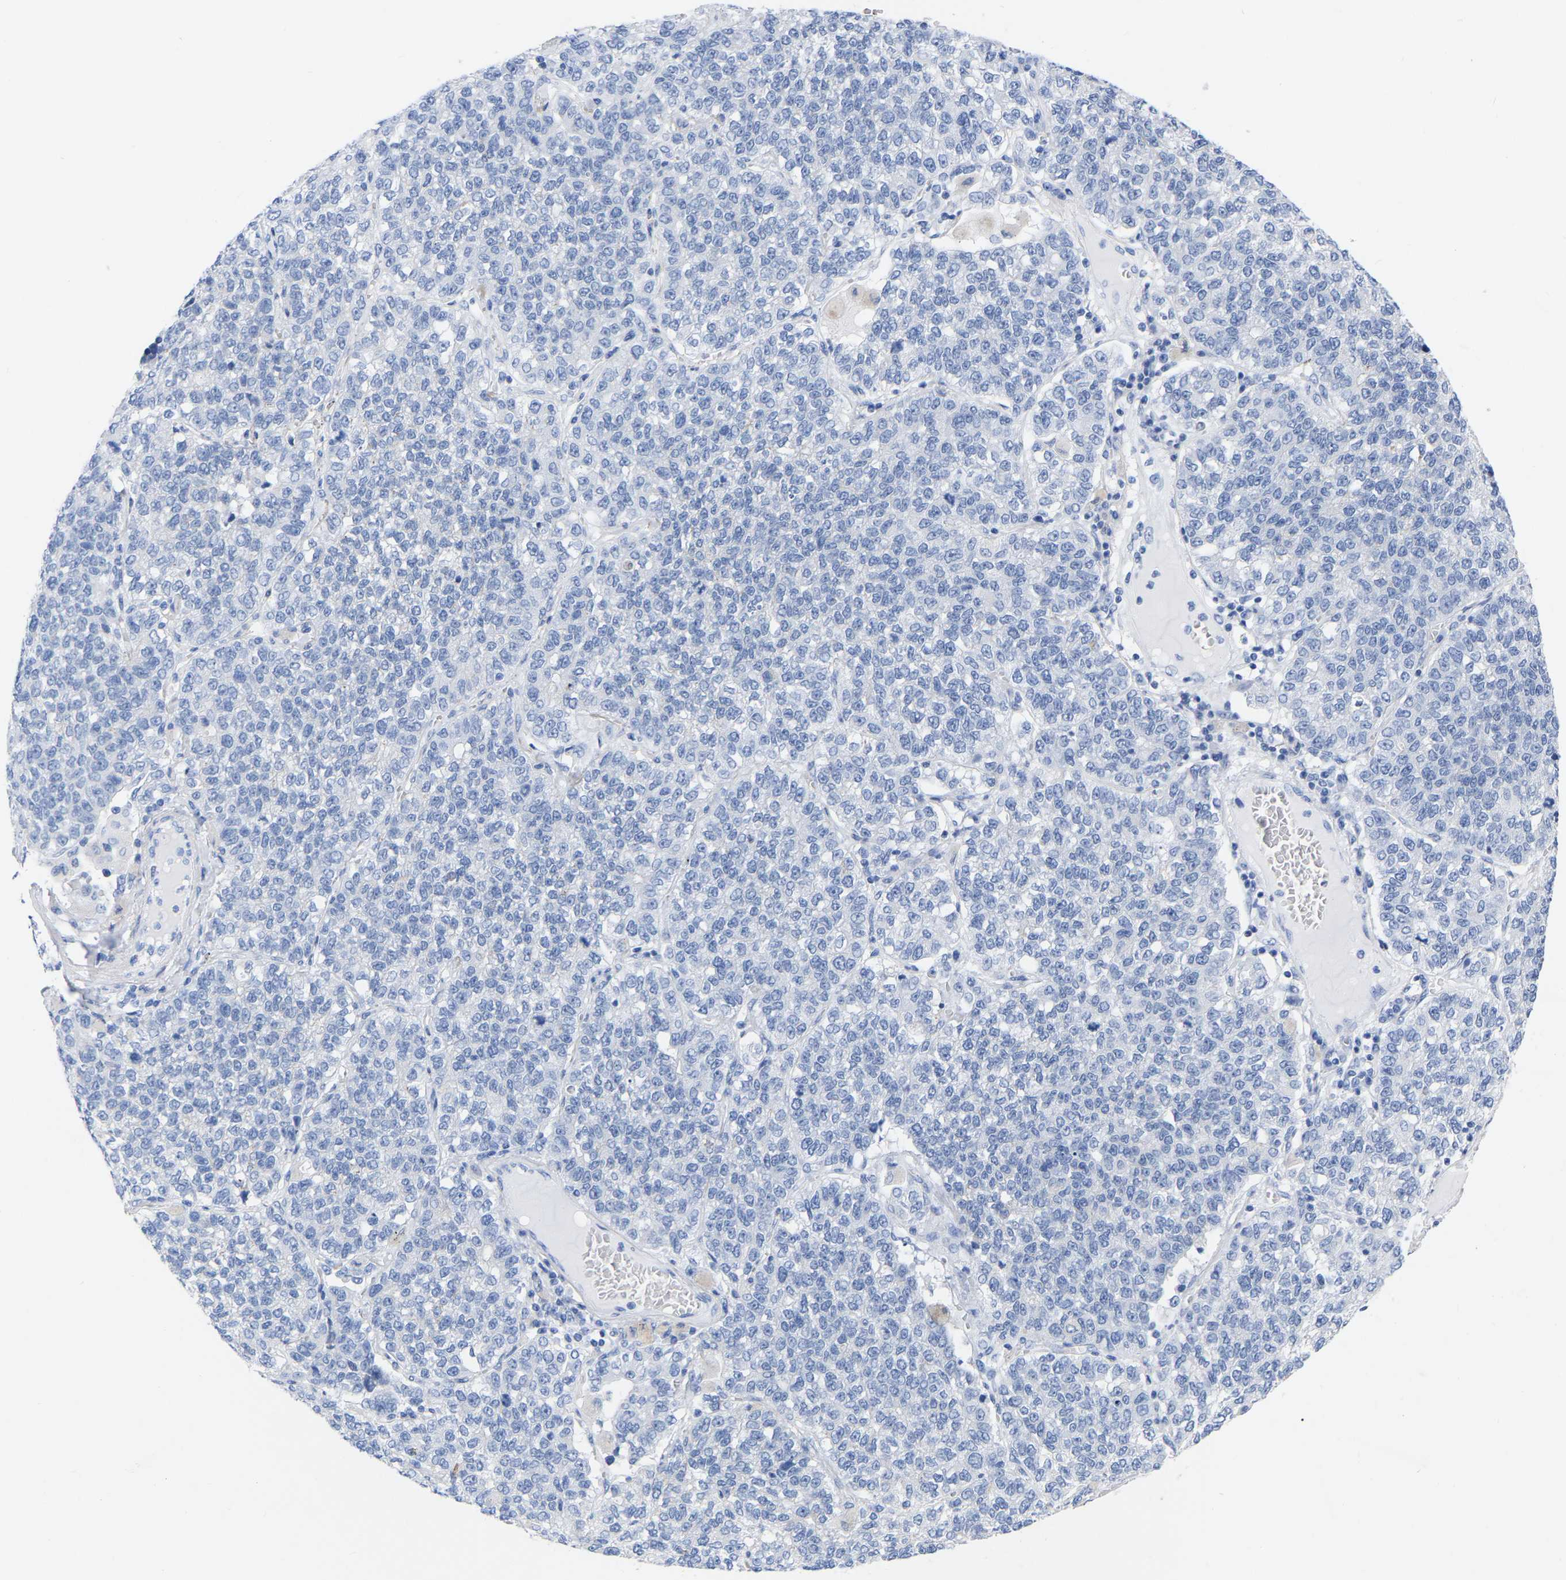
{"staining": {"intensity": "negative", "quantity": "none", "location": "none"}, "tissue": "lung cancer", "cell_type": "Tumor cells", "image_type": "cancer", "snomed": [{"axis": "morphology", "description": "Adenocarcinoma, NOS"}, {"axis": "topography", "description": "Lung"}], "caption": "Image shows no significant protein expression in tumor cells of lung adenocarcinoma.", "gene": "ZNF629", "patient": {"sex": "male", "age": 49}}